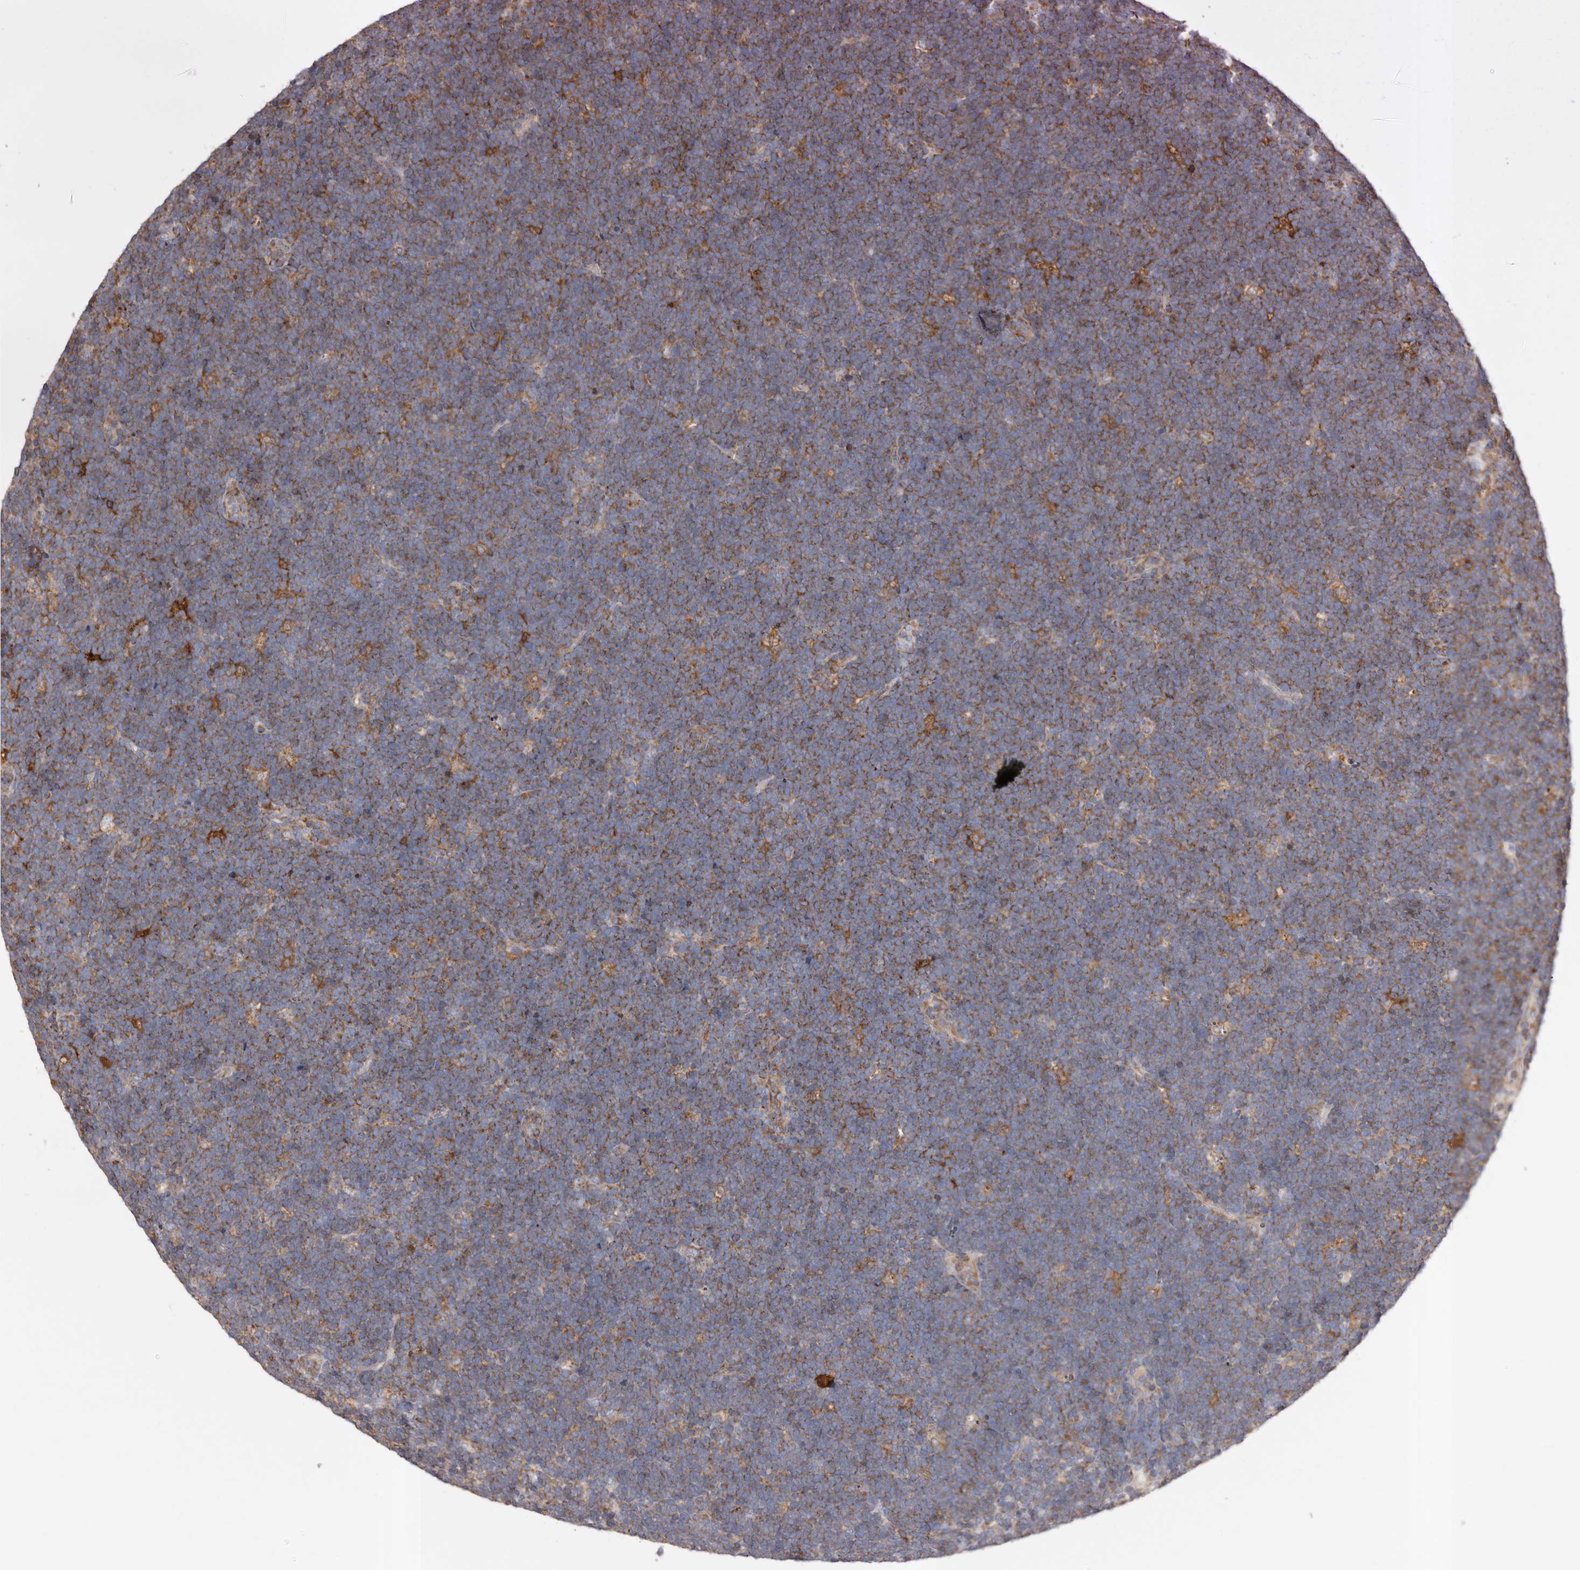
{"staining": {"intensity": "negative", "quantity": "none", "location": "none"}, "tissue": "lymphoma", "cell_type": "Tumor cells", "image_type": "cancer", "snomed": [{"axis": "morphology", "description": "Malignant lymphoma, non-Hodgkin's type, High grade"}, {"axis": "topography", "description": "Lymph node"}], "caption": "High magnification brightfield microscopy of high-grade malignant lymphoma, non-Hodgkin's type stained with DAB (3,3'-diaminobenzidine) (brown) and counterstained with hematoxylin (blue): tumor cells show no significant staining. Nuclei are stained in blue.", "gene": "COQ8B", "patient": {"sex": "male", "age": 13}}